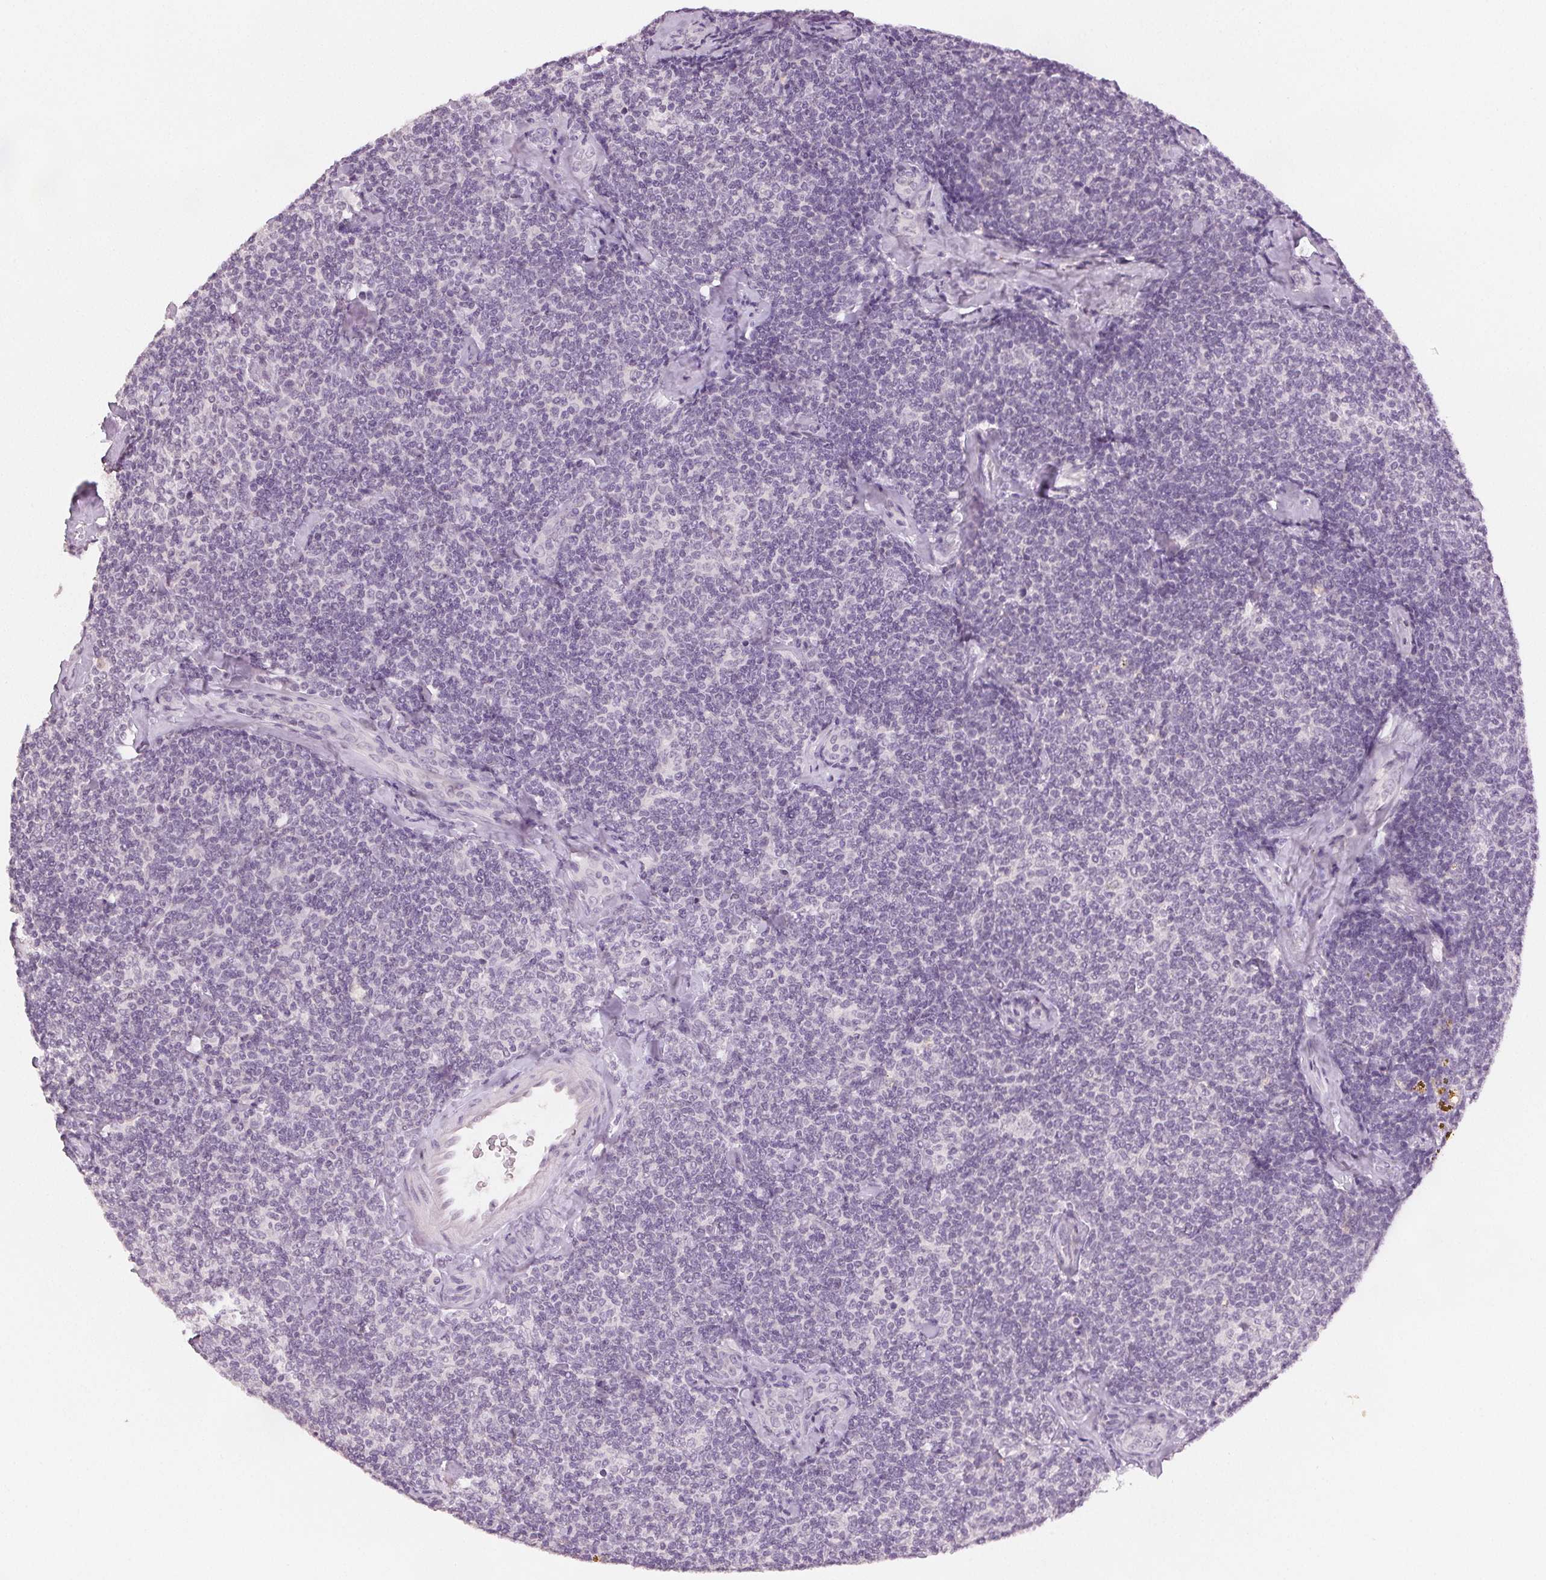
{"staining": {"intensity": "negative", "quantity": "none", "location": "none"}, "tissue": "lymphoma", "cell_type": "Tumor cells", "image_type": "cancer", "snomed": [{"axis": "morphology", "description": "Malignant lymphoma, non-Hodgkin's type, Low grade"}, {"axis": "topography", "description": "Lymph node"}], "caption": "Immunohistochemistry of lymphoma demonstrates no staining in tumor cells.", "gene": "SCGN", "patient": {"sex": "female", "age": 56}}